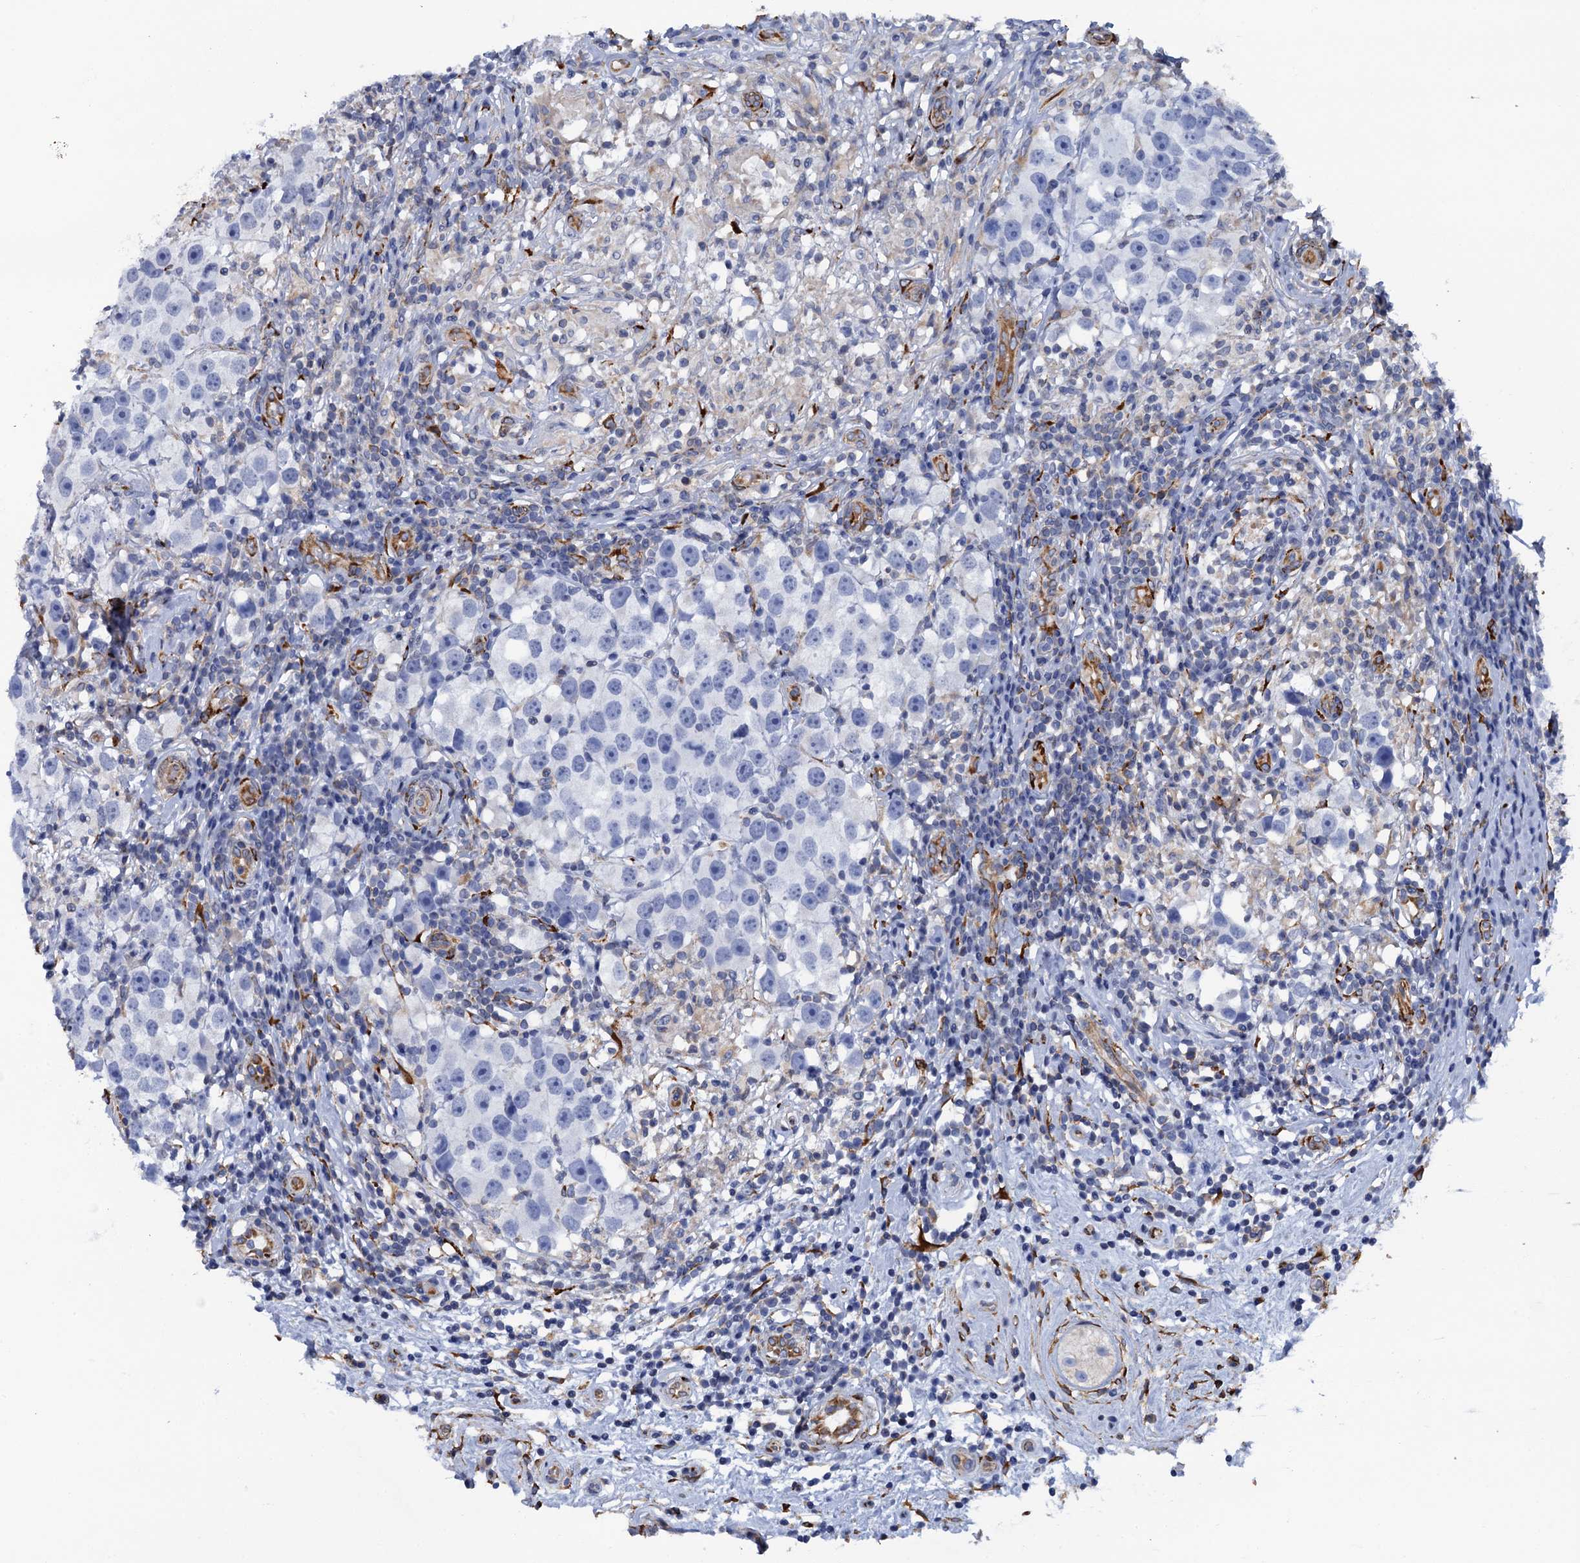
{"staining": {"intensity": "negative", "quantity": "none", "location": "none"}, "tissue": "testis cancer", "cell_type": "Tumor cells", "image_type": "cancer", "snomed": [{"axis": "morphology", "description": "Seminoma, NOS"}, {"axis": "topography", "description": "Testis"}], "caption": "Immunohistochemistry (IHC) image of neoplastic tissue: human testis seminoma stained with DAB reveals no significant protein staining in tumor cells.", "gene": "POGLUT3", "patient": {"sex": "male", "age": 49}}